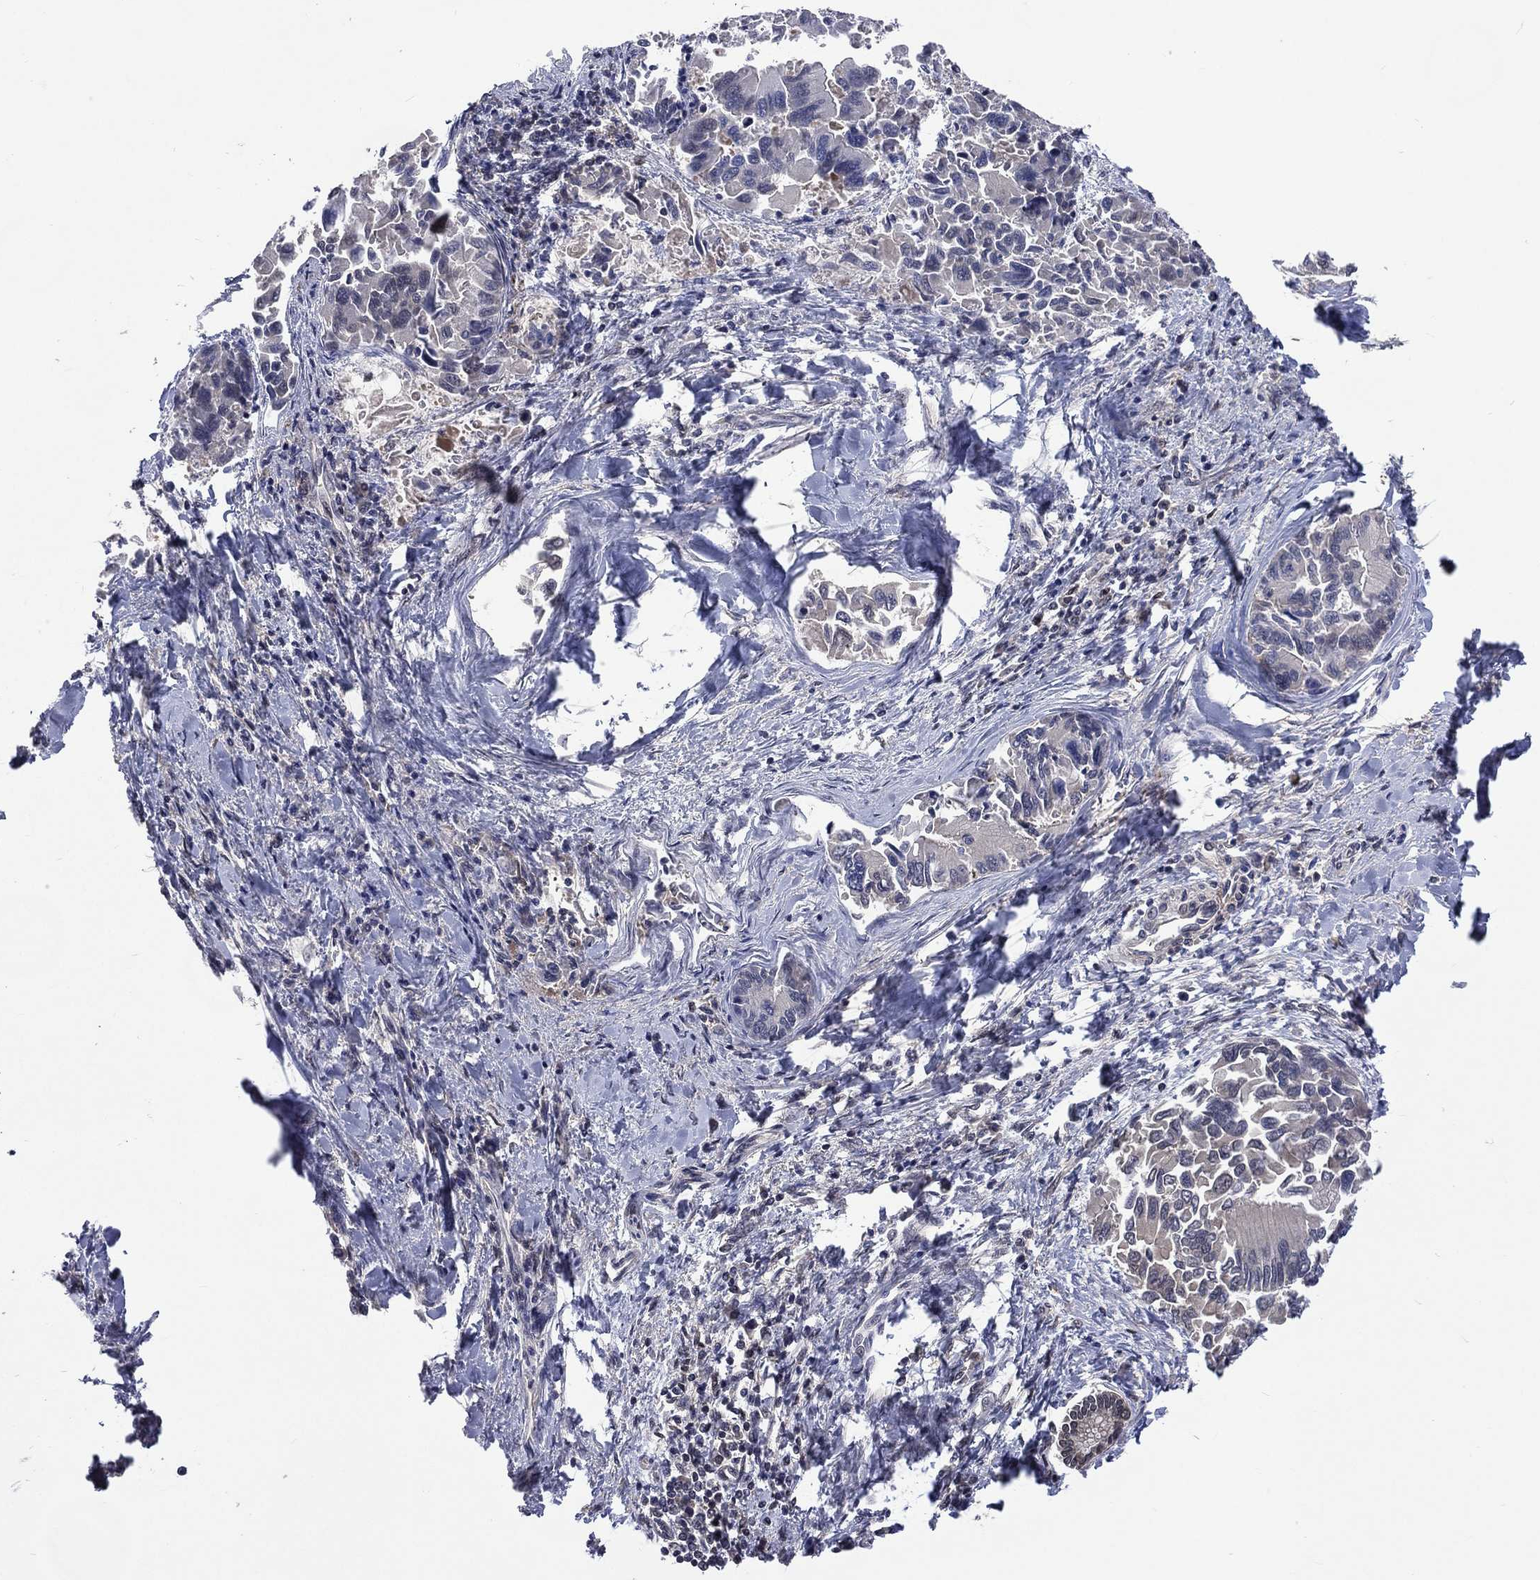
{"staining": {"intensity": "negative", "quantity": "none", "location": "none"}, "tissue": "liver cancer", "cell_type": "Tumor cells", "image_type": "cancer", "snomed": [{"axis": "morphology", "description": "Cholangiocarcinoma"}, {"axis": "topography", "description": "Liver"}], "caption": "The histopathology image reveals no significant positivity in tumor cells of liver cancer (cholangiocarcinoma).", "gene": "MTAP", "patient": {"sex": "male", "age": 66}}